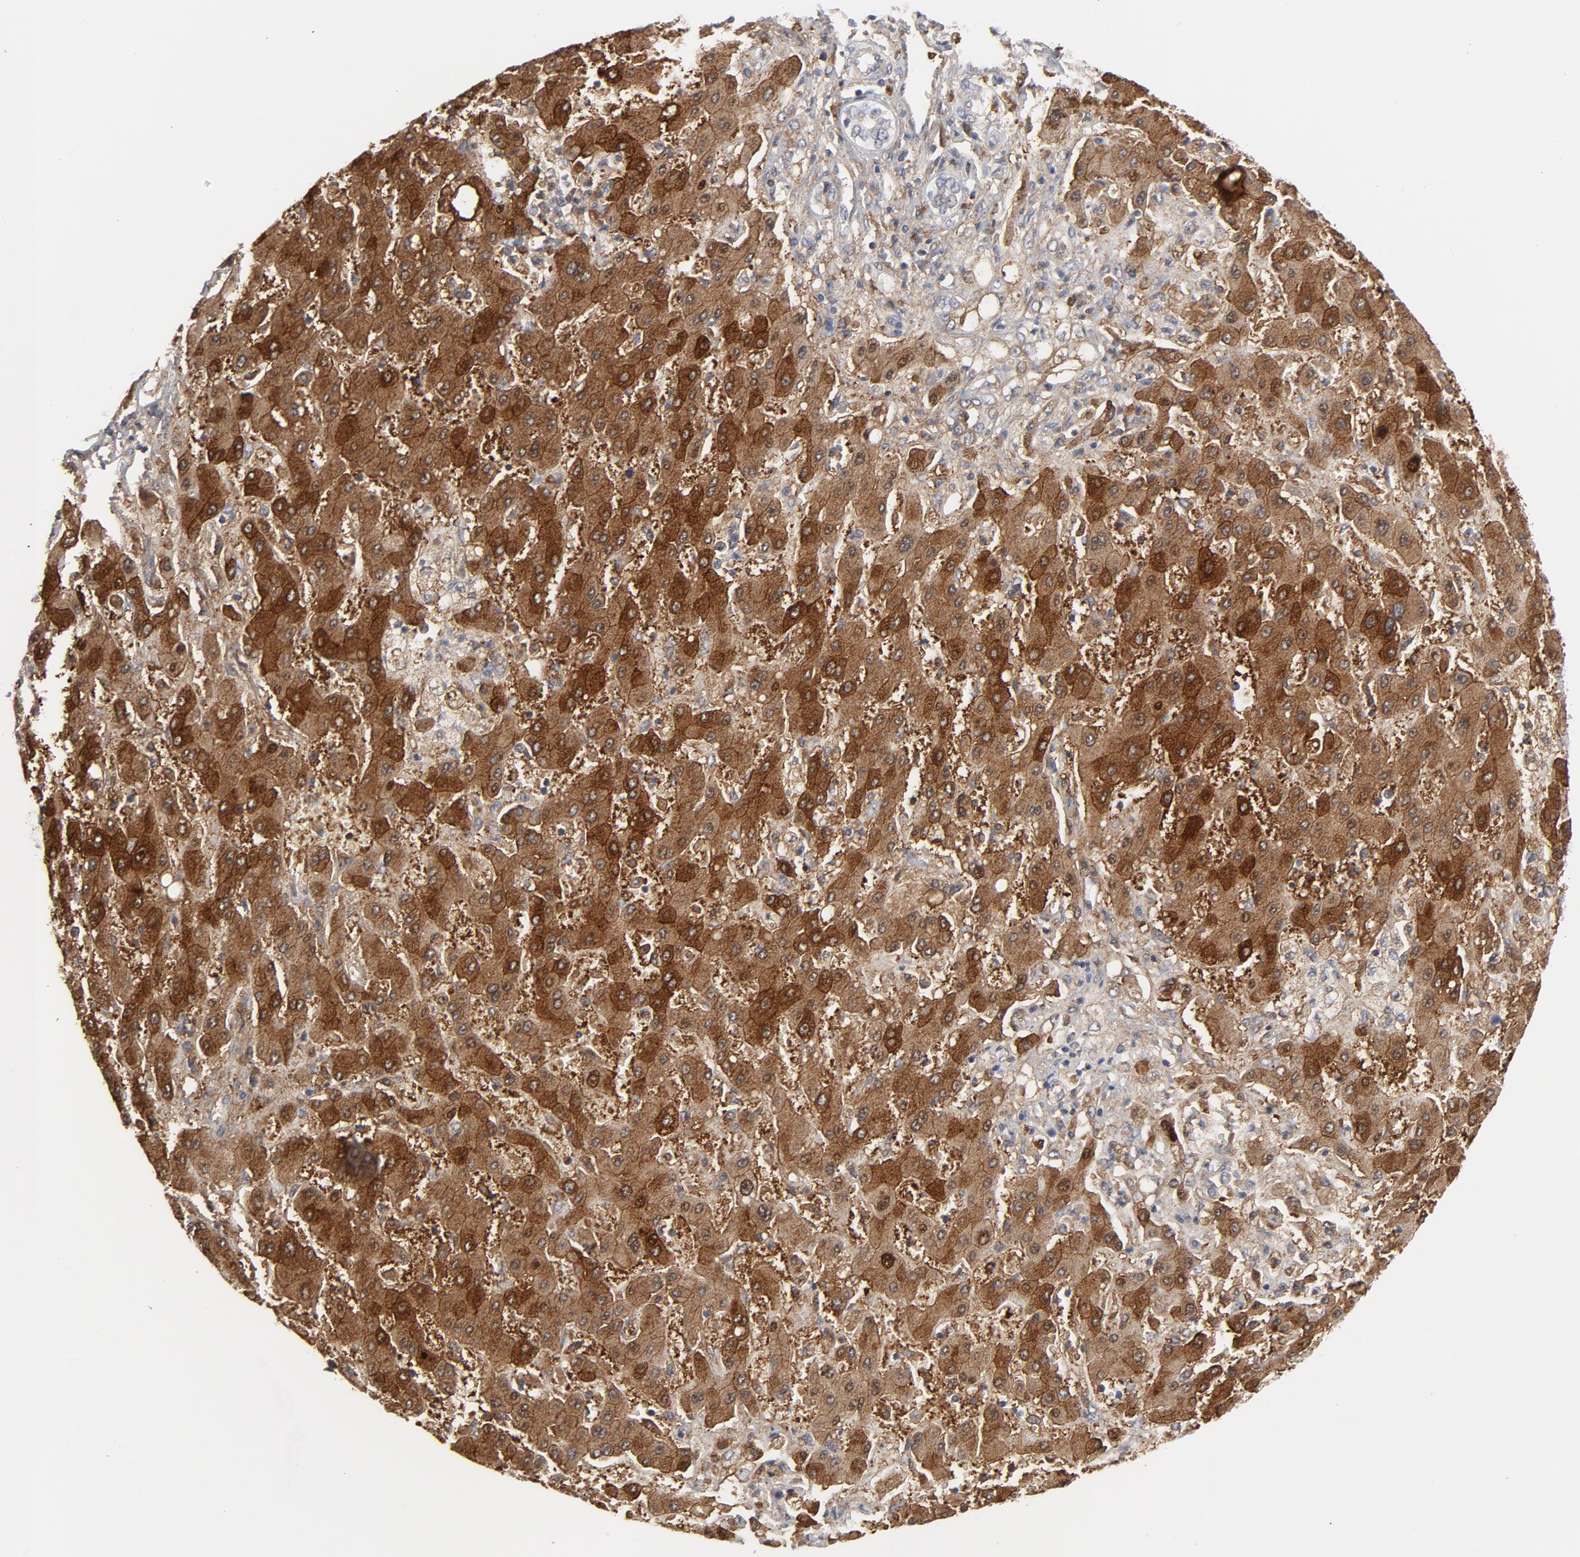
{"staining": {"intensity": "strong", "quantity": ">75%", "location": "cytoplasmic/membranous"}, "tissue": "liver cancer", "cell_type": "Tumor cells", "image_type": "cancer", "snomed": [{"axis": "morphology", "description": "Cholangiocarcinoma"}, {"axis": "topography", "description": "Liver"}], "caption": "A photomicrograph of human liver cancer (cholangiocarcinoma) stained for a protein shows strong cytoplasmic/membranous brown staining in tumor cells.", "gene": "RAPGEF4", "patient": {"sex": "male", "age": 50}}